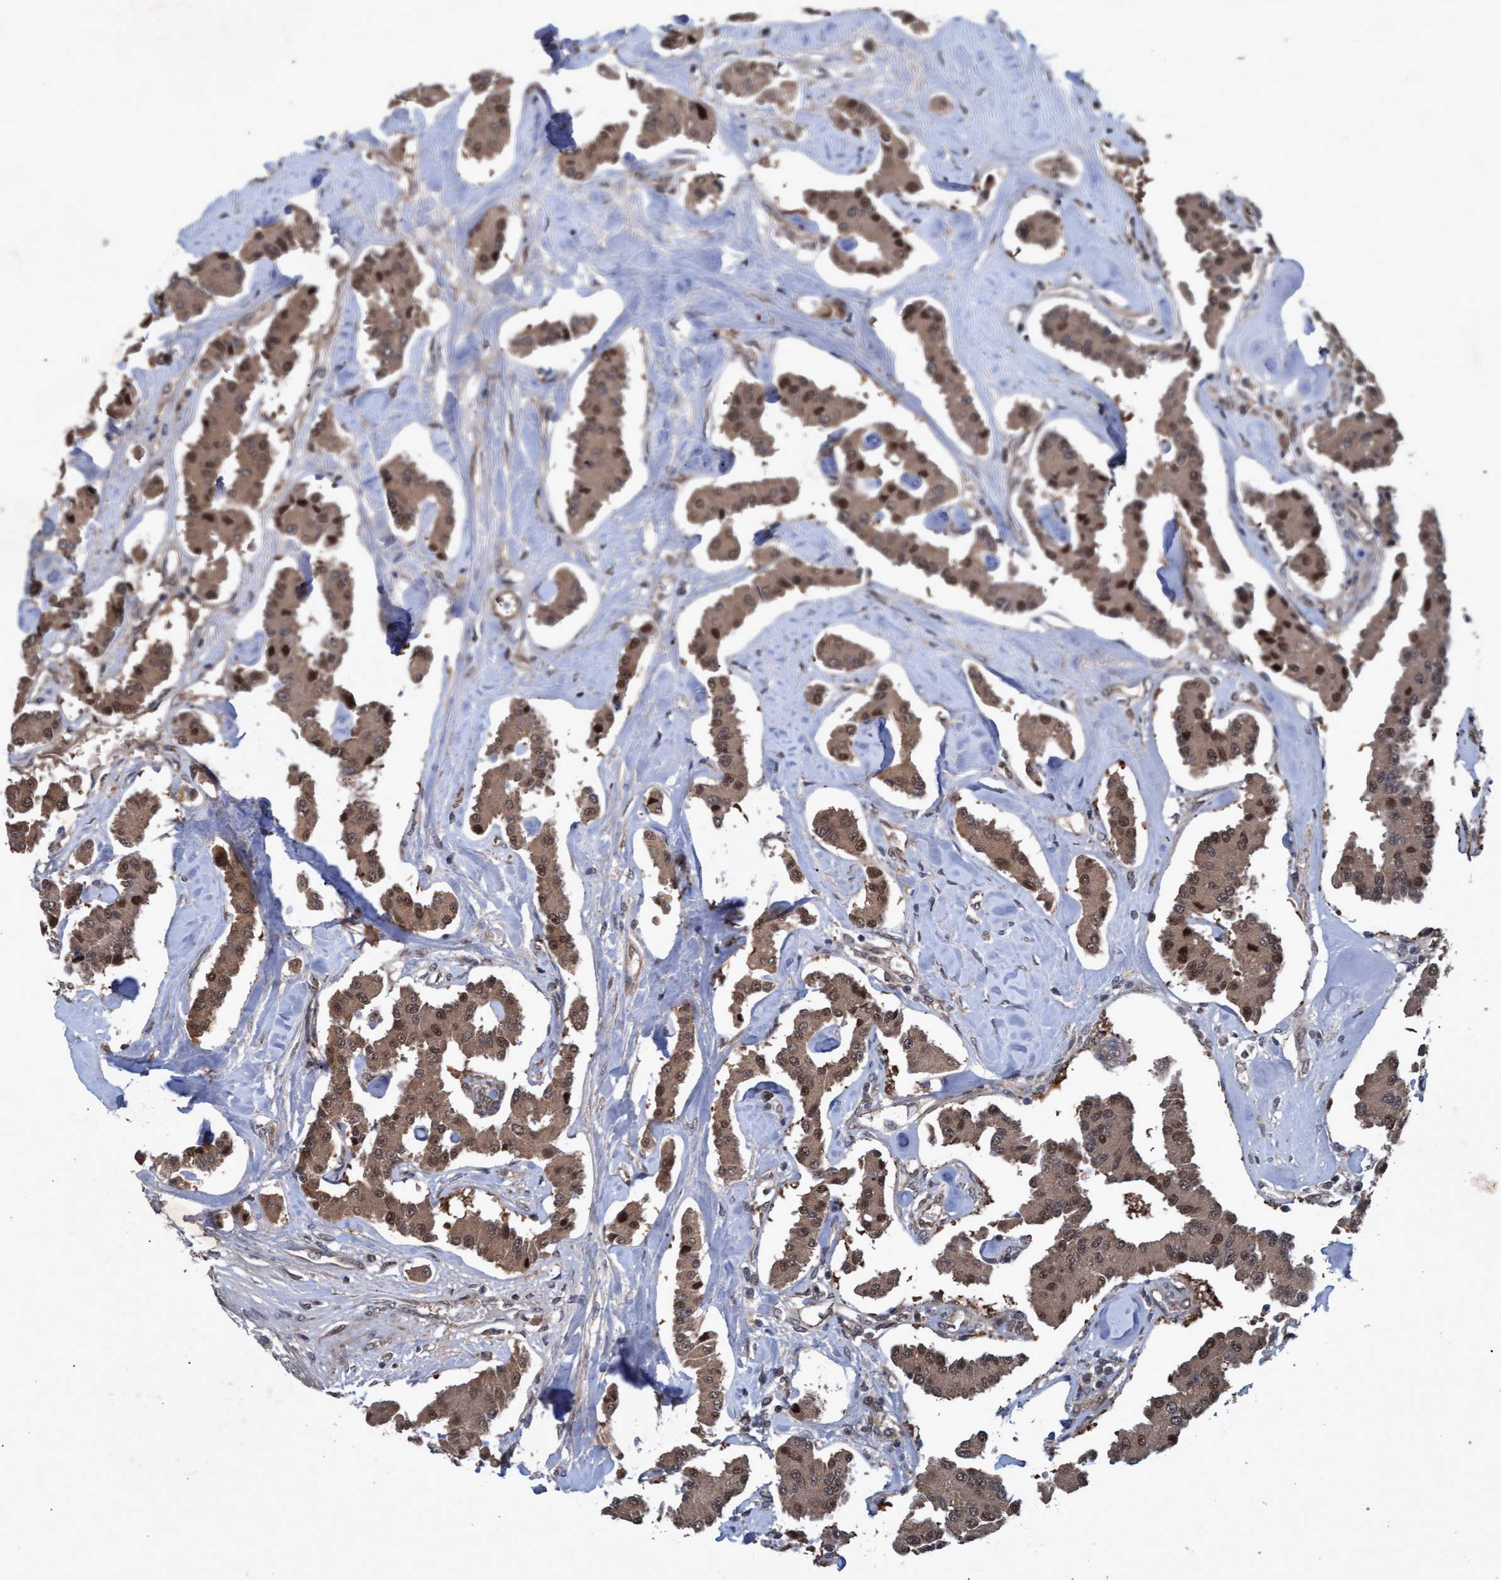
{"staining": {"intensity": "moderate", "quantity": ">75%", "location": "cytoplasmic/membranous,nuclear"}, "tissue": "carcinoid", "cell_type": "Tumor cells", "image_type": "cancer", "snomed": [{"axis": "morphology", "description": "Carcinoid, malignant, NOS"}, {"axis": "topography", "description": "Pancreas"}], "caption": "Carcinoid tissue demonstrates moderate cytoplasmic/membranous and nuclear staining in about >75% of tumor cells (IHC, brightfield microscopy, high magnification).", "gene": "PSMB6", "patient": {"sex": "male", "age": 41}}